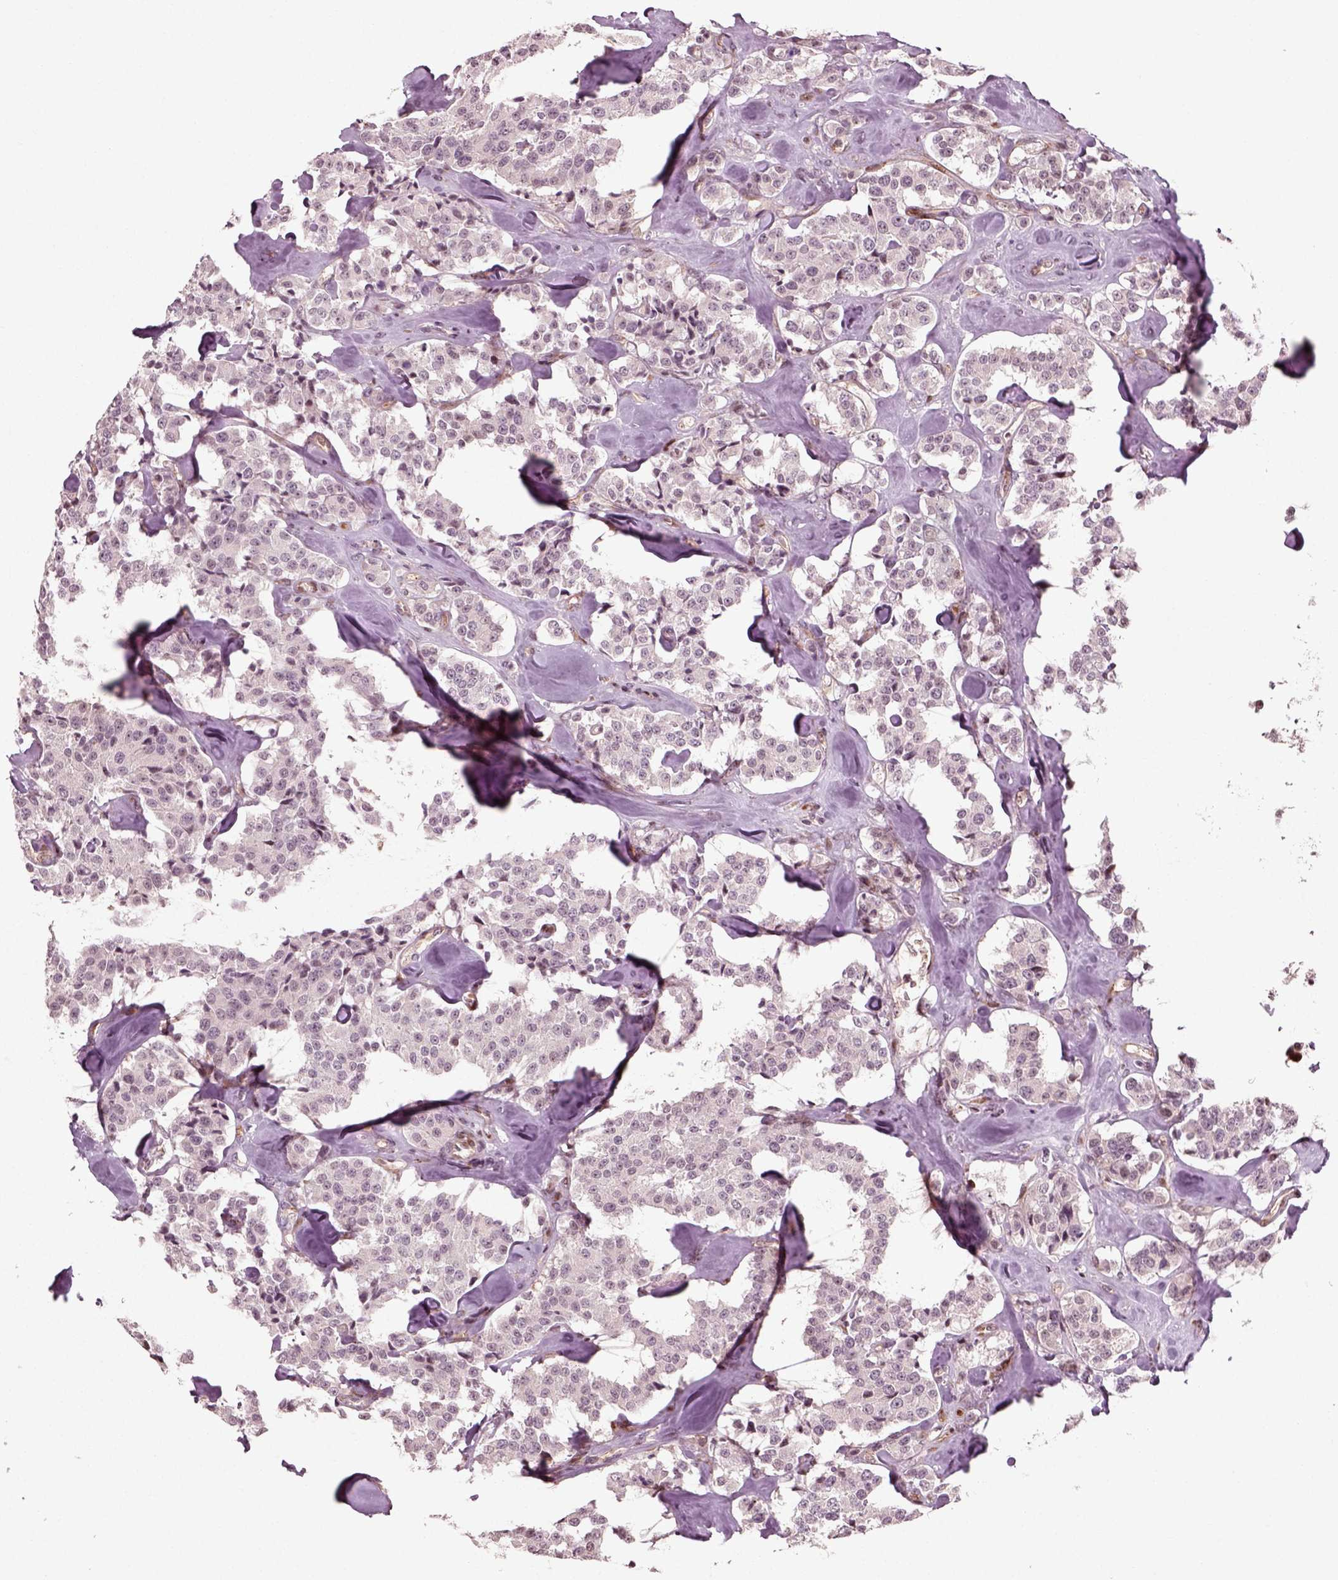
{"staining": {"intensity": "negative", "quantity": "none", "location": "none"}, "tissue": "carcinoid", "cell_type": "Tumor cells", "image_type": "cancer", "snomed": [{"axis": "morphology", "description": "Carcinoid, malignant, NOS"}, {"axis": "topography", "description": "Pancreas"}], "caption": "The image exhibits no staining of tumor cells in carcinoid.", "gene": "CDC14A", "patient": {"sex": "male", "age": 41}}